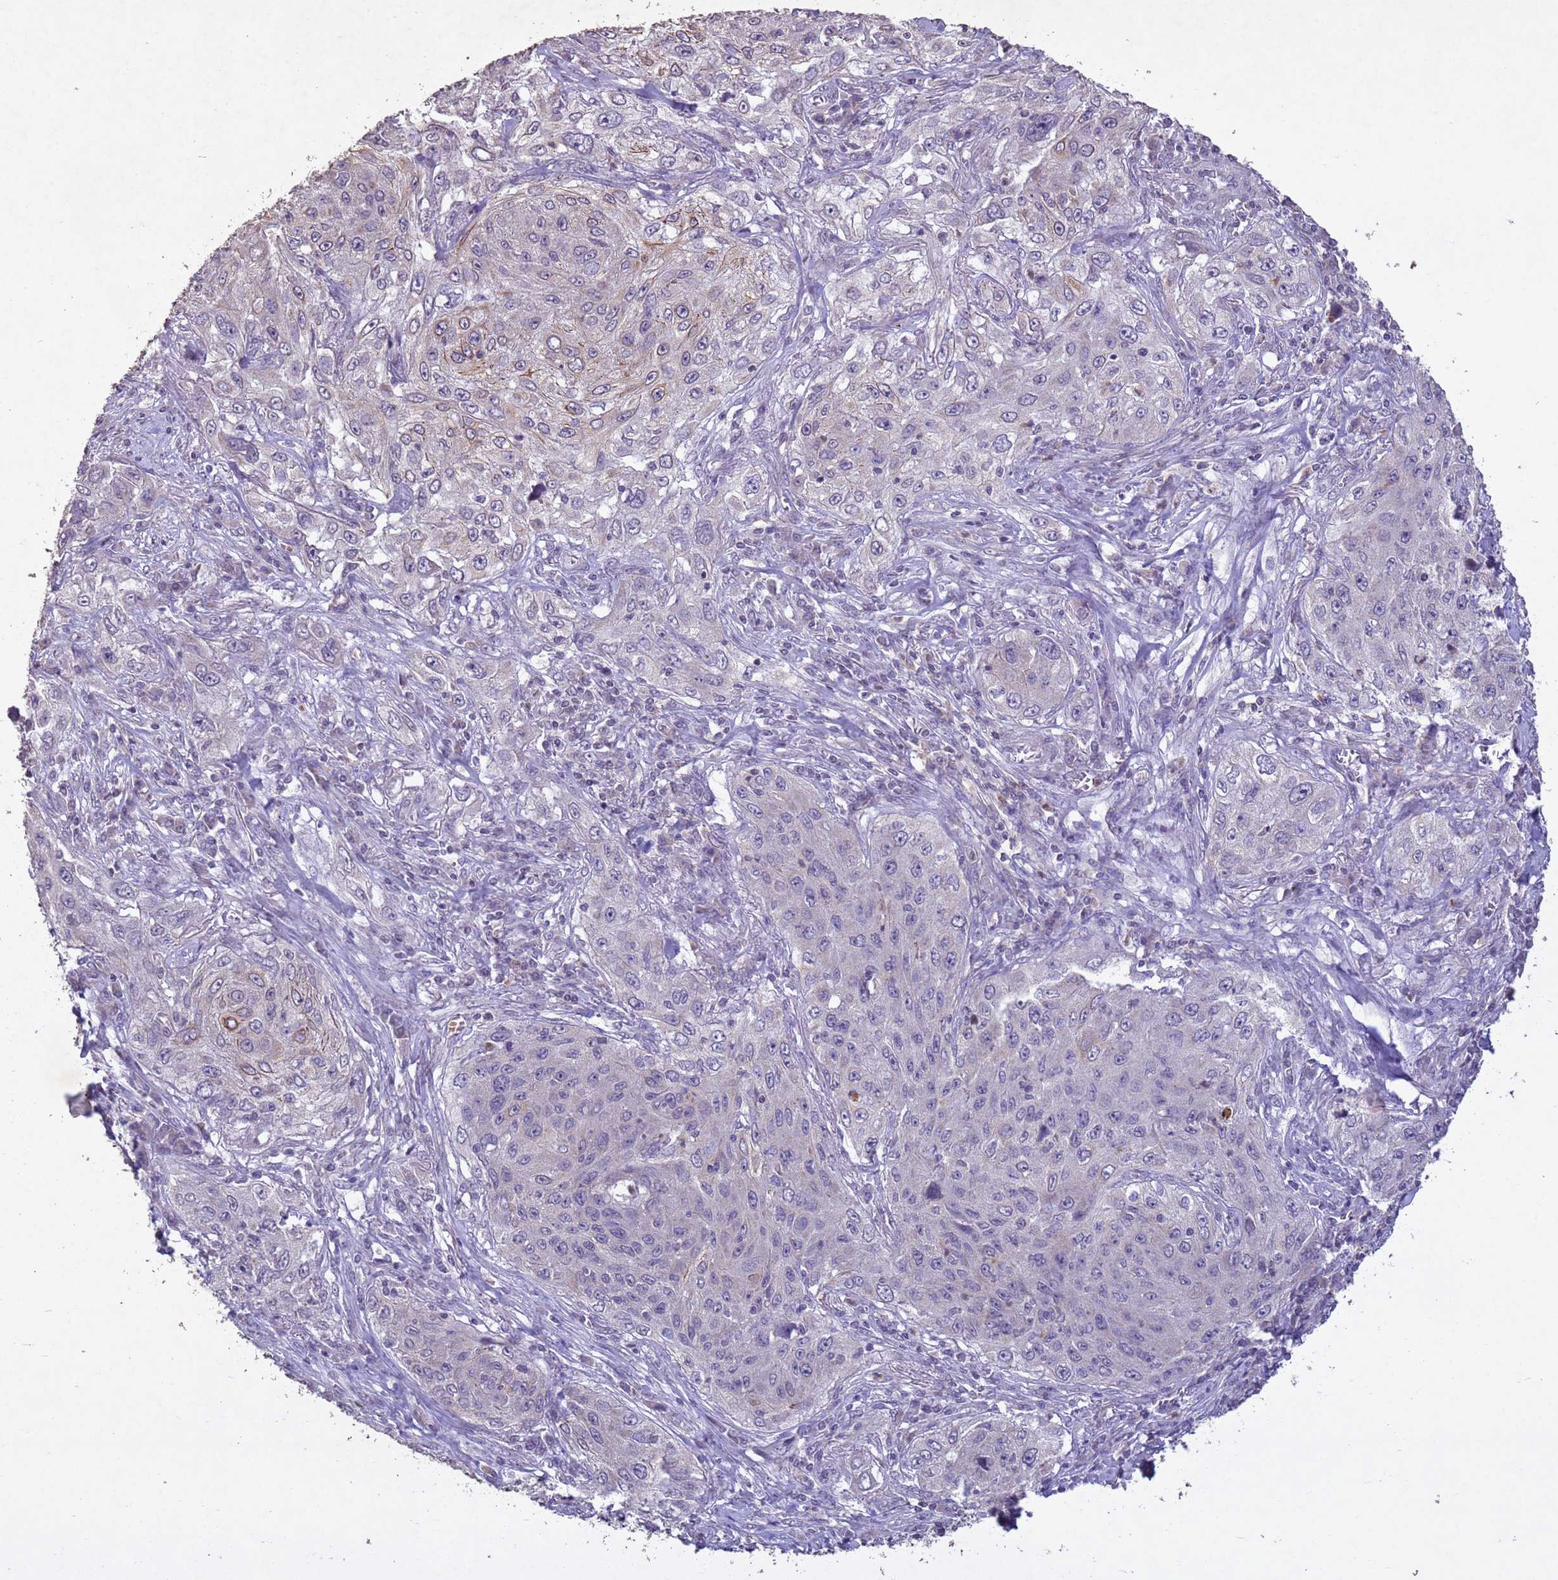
{"staining": {"intensity": "weak", "quantity": "<25%", "location": "cytoplasmic/membranous"}, "tissue": "lung cancer", "cell_type": "Tumor cells", "image_type": "cancer", "snomed": [{"axis": "morphology", "description": "Squamous cell carcinoma, NOS"}, {"axis": "topography", "description": "Lung"}], "caption": "Human lung squamous cell carcinoma stained for a protein using immunohistochemistry (IHC) shows no expression in tumor cells.", "gene": "NLRP11", "patient": {"sex": "female", "age": 69}}